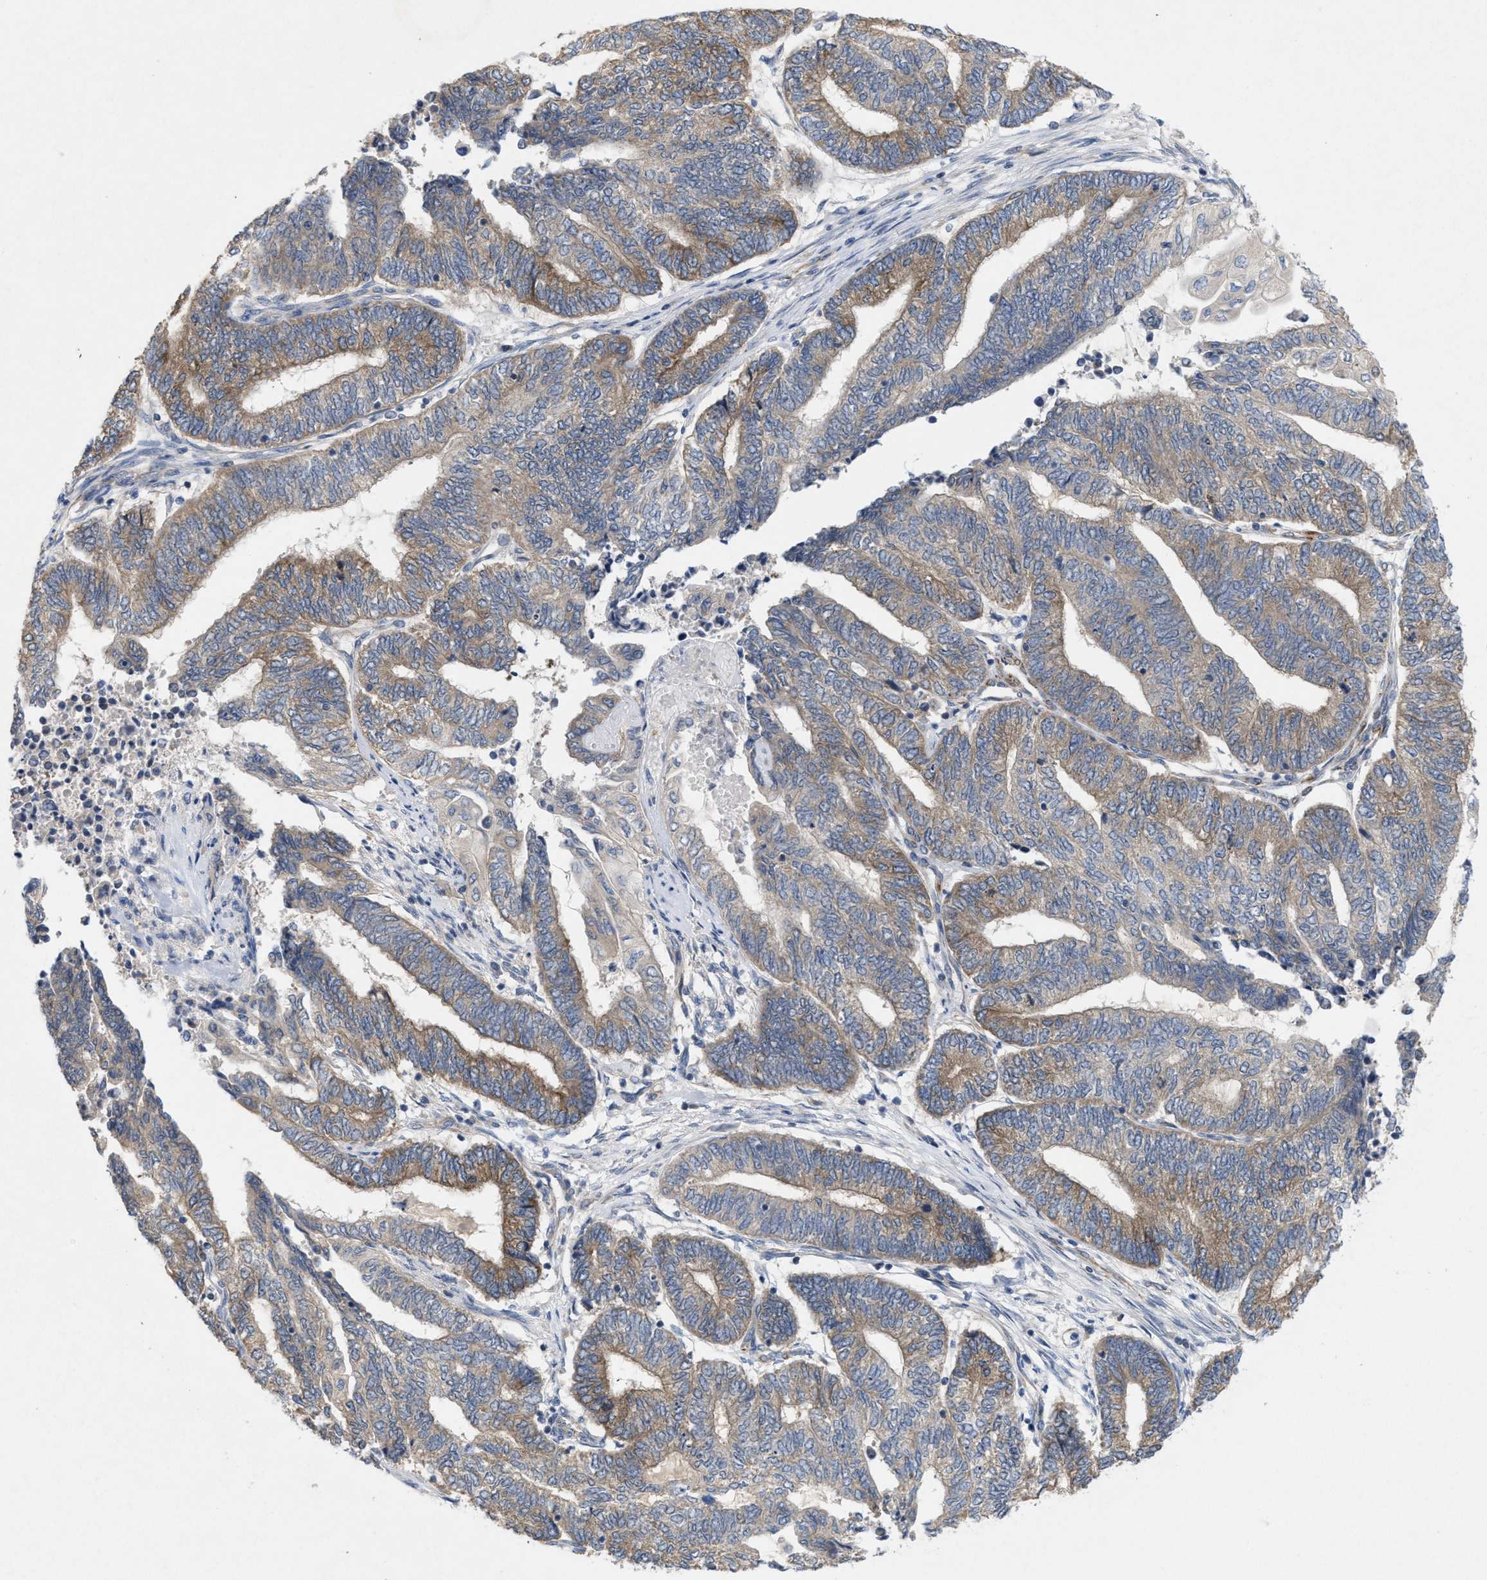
{"staining": {"intensity": "moderate", "quantity": ">75%", "location": "cytoplasmic/membranous"}, "tissue": "endometrial cancer", "cell_type": "Tumor cells", "image_type": "cancer", "snomed": [{"axis": "morphology", "description": "Adenocarcinoma, NOS"}, {"axis": "topography", "description": "Uterus"}, {"axis": "topography", "description": "Endometrium"}], "caption": "Protein analysis of endometrial cancer (adenocarcinoma) tissue displays moderate cytoplasmic/membranous positivity in approximately >75% of tumor cells.", "gene": "UBAP2", "patient": {"sex": "female", "age": 70}}